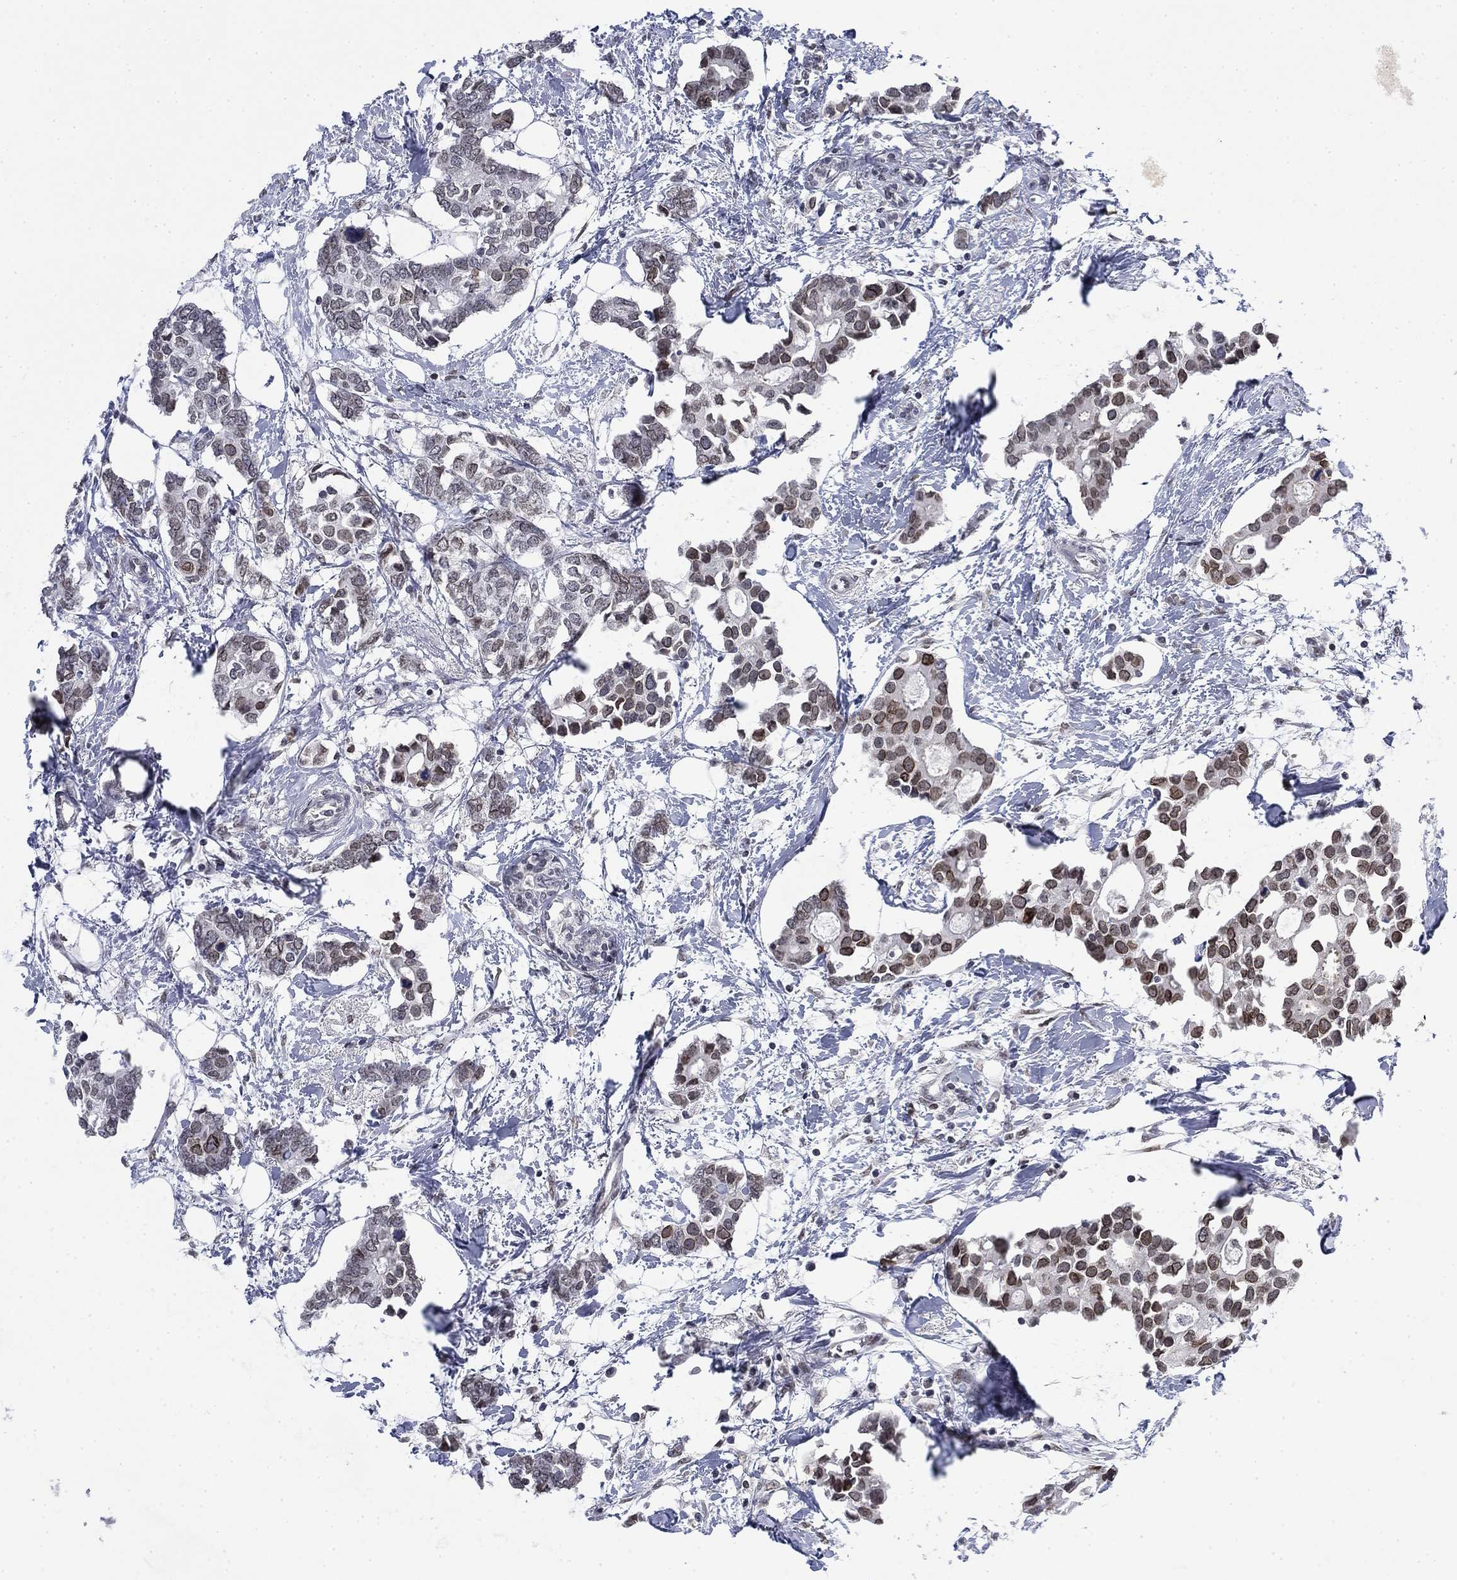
{"staining": {"intensity": "strong", "quantity": "25%-75%", "location": "cytoplasmic/membranous,nuclear"}, "tissue": "breast cancer", "cell_type": "Tumor cells", "image_type": "cancer", "snomed": [{"axis": "morphology", "description": "Duct carcinoma"}, {"axis": "topography", "description": "Breast"}], "caption": "There is high levels of strong cytoplasmic/membranous and nuclear positivity in tumor cells of infiltrating ductal carcinoma (breast), as demonstrated by immunohistochemical staining (brown color).", "gene": "TOR1AIP1", "patient": {"sex": "female", "age": 83}}